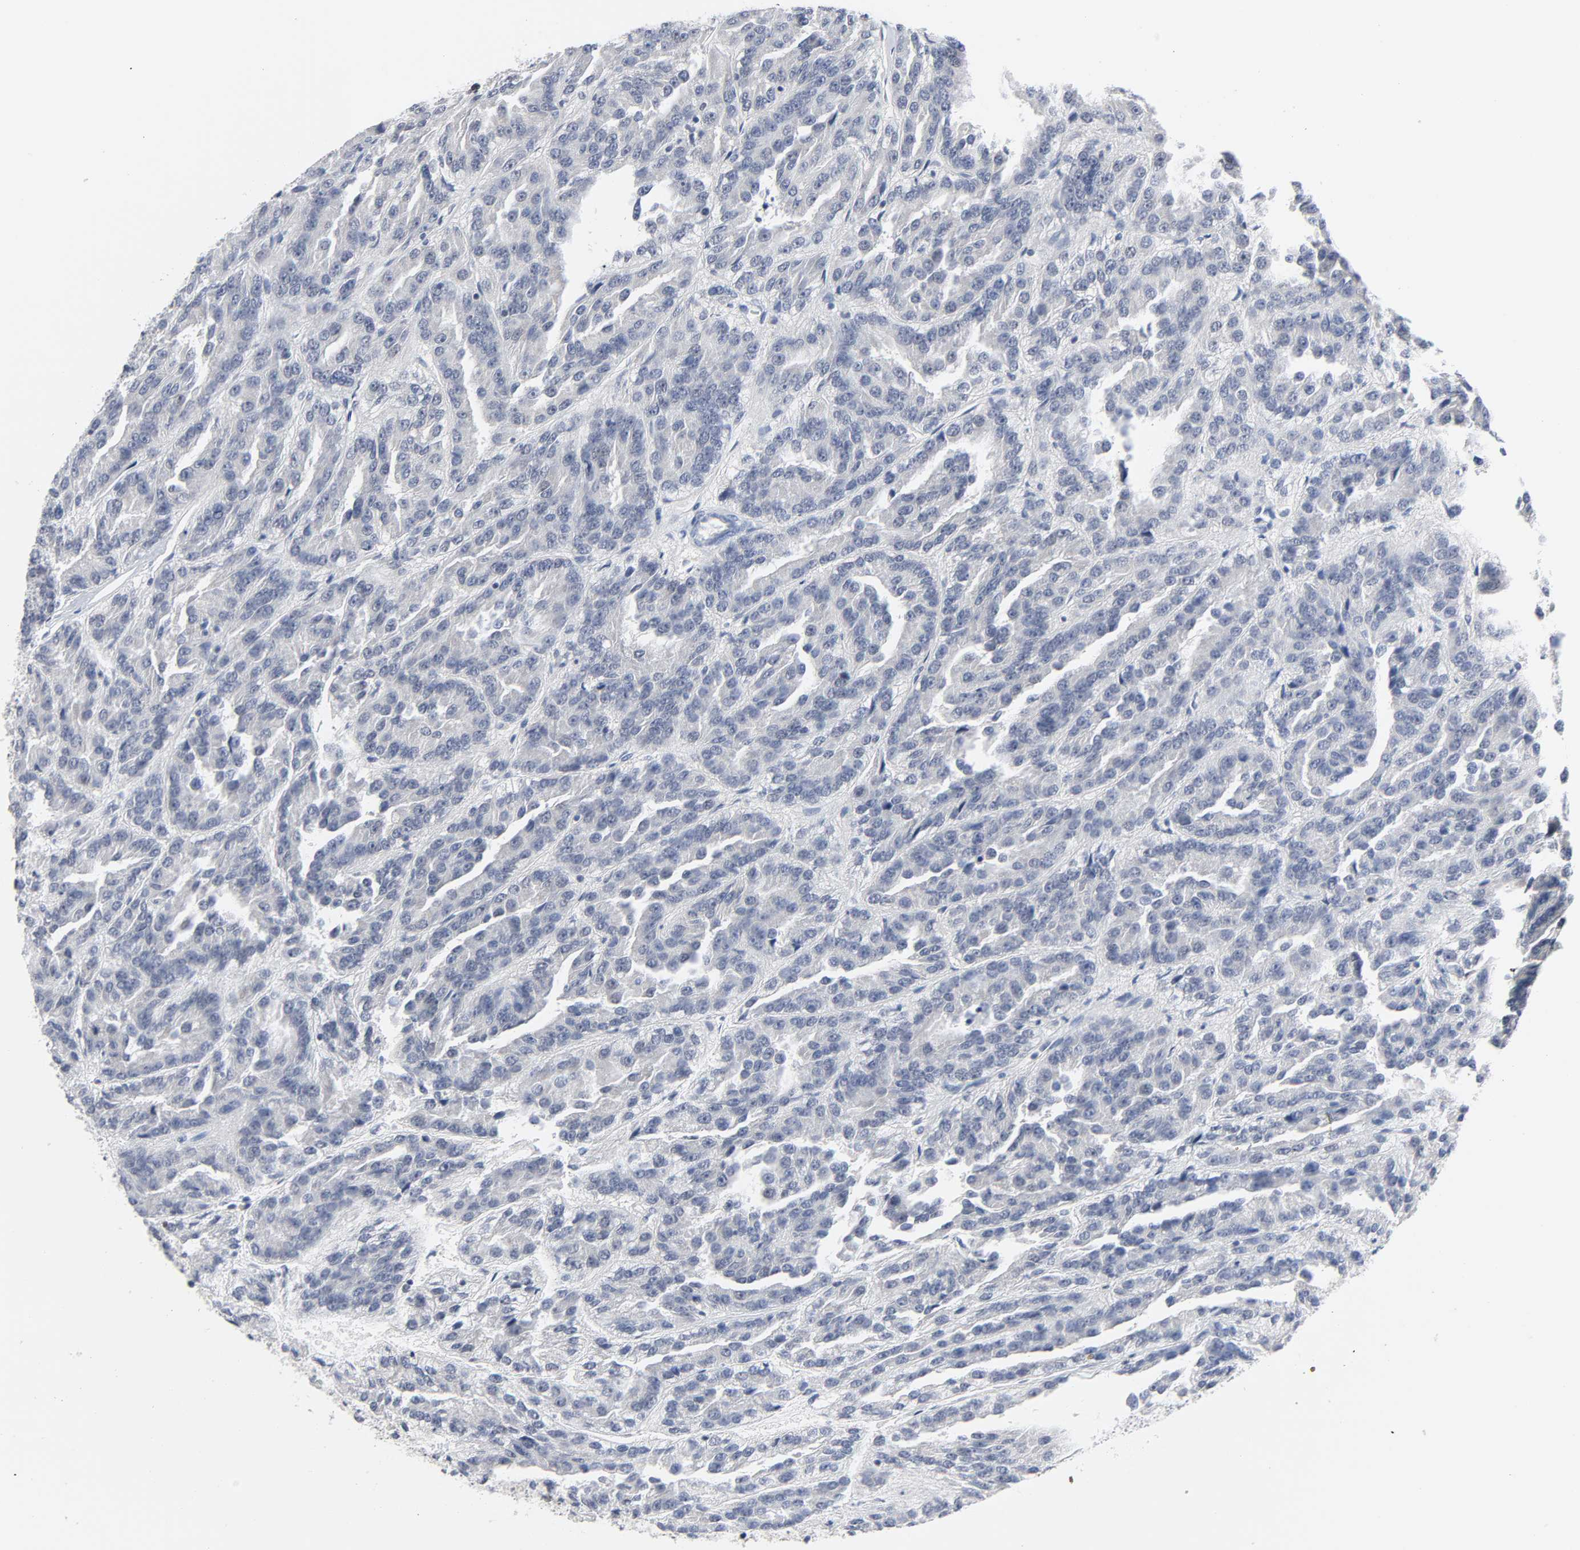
{"staining": {"intensity": "negative", "quantity": "none", "location": "none"}, "tissue": "renal cancer", "cell_type": "Tumor cells", "image_type": "cancer", "snomed": [{"axis": "morphology", "description": "Adenocarcinoma, NOS"}, {"axis": "topography", "description": "Kidney"}], "caption": "Immunohistochemistry histopathology image of human renal cancer (adenocarcinoma) stained for a protein (brown), which displays no staining in tumor cells.", "gene": "WEE1", "patient": {"sex": "male", "age": 46}}